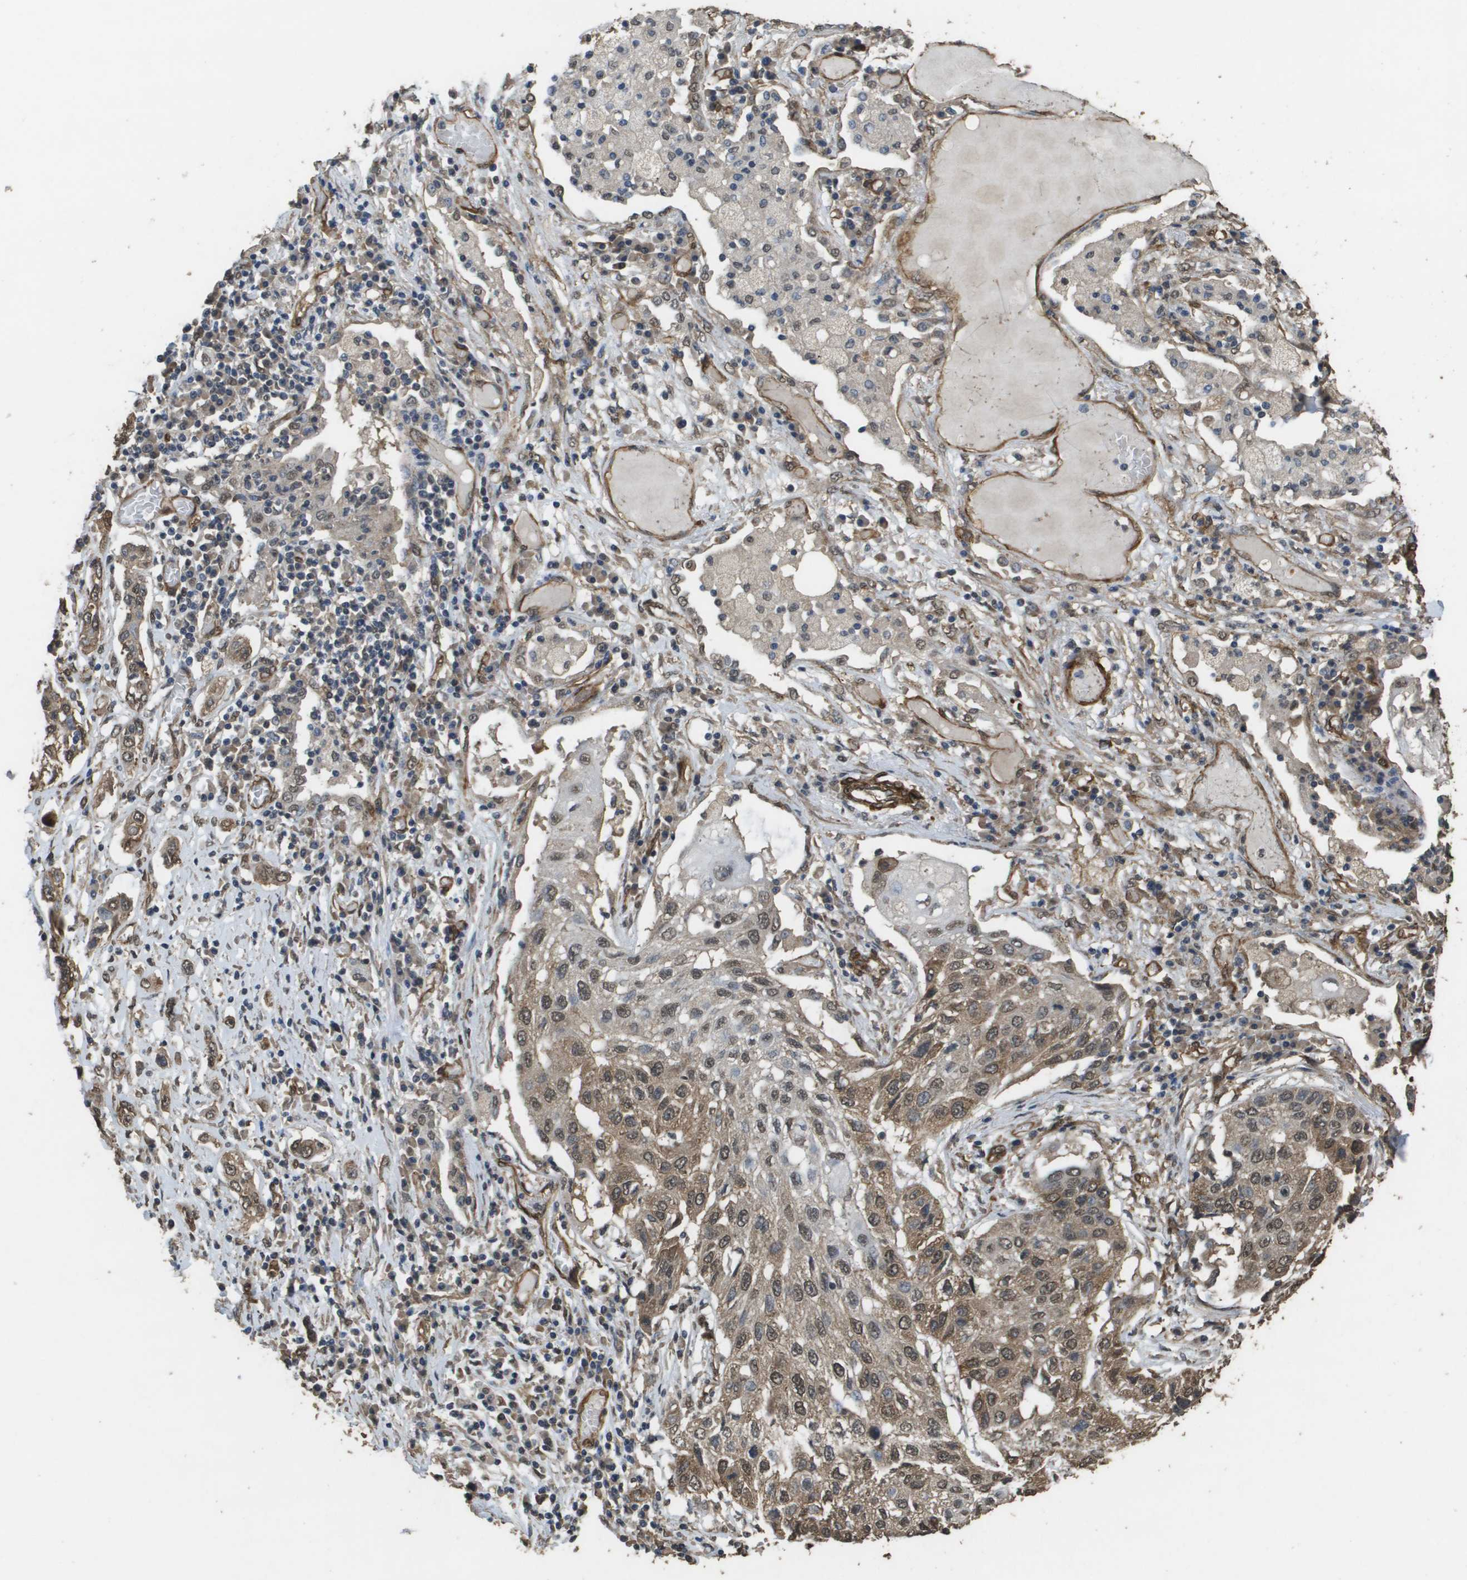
{"staining": {"intensity": "moderate", "quantity": ">75%", "location": "cytoplasmic/membranous,nuclear"}, "tissue": "lung cancer", "cell_type": "Tumor cells", "image_type": "cancer", "snomed": [{"axis": "morphology", "description": "Squamous cell carcinoma, NOS"}, {"axis": "topography", "description": "Lung"}], "caption": "The histopathology image demonstrates immunohistochemical staining of squamous cell carcinoma (lung). There is moderate cytoplasmic/membranous and nuclear expression is identified in approximately >75% of tumor cells.", "gene": "AAMP", "patient": {"sex": "male", "age": 71}}